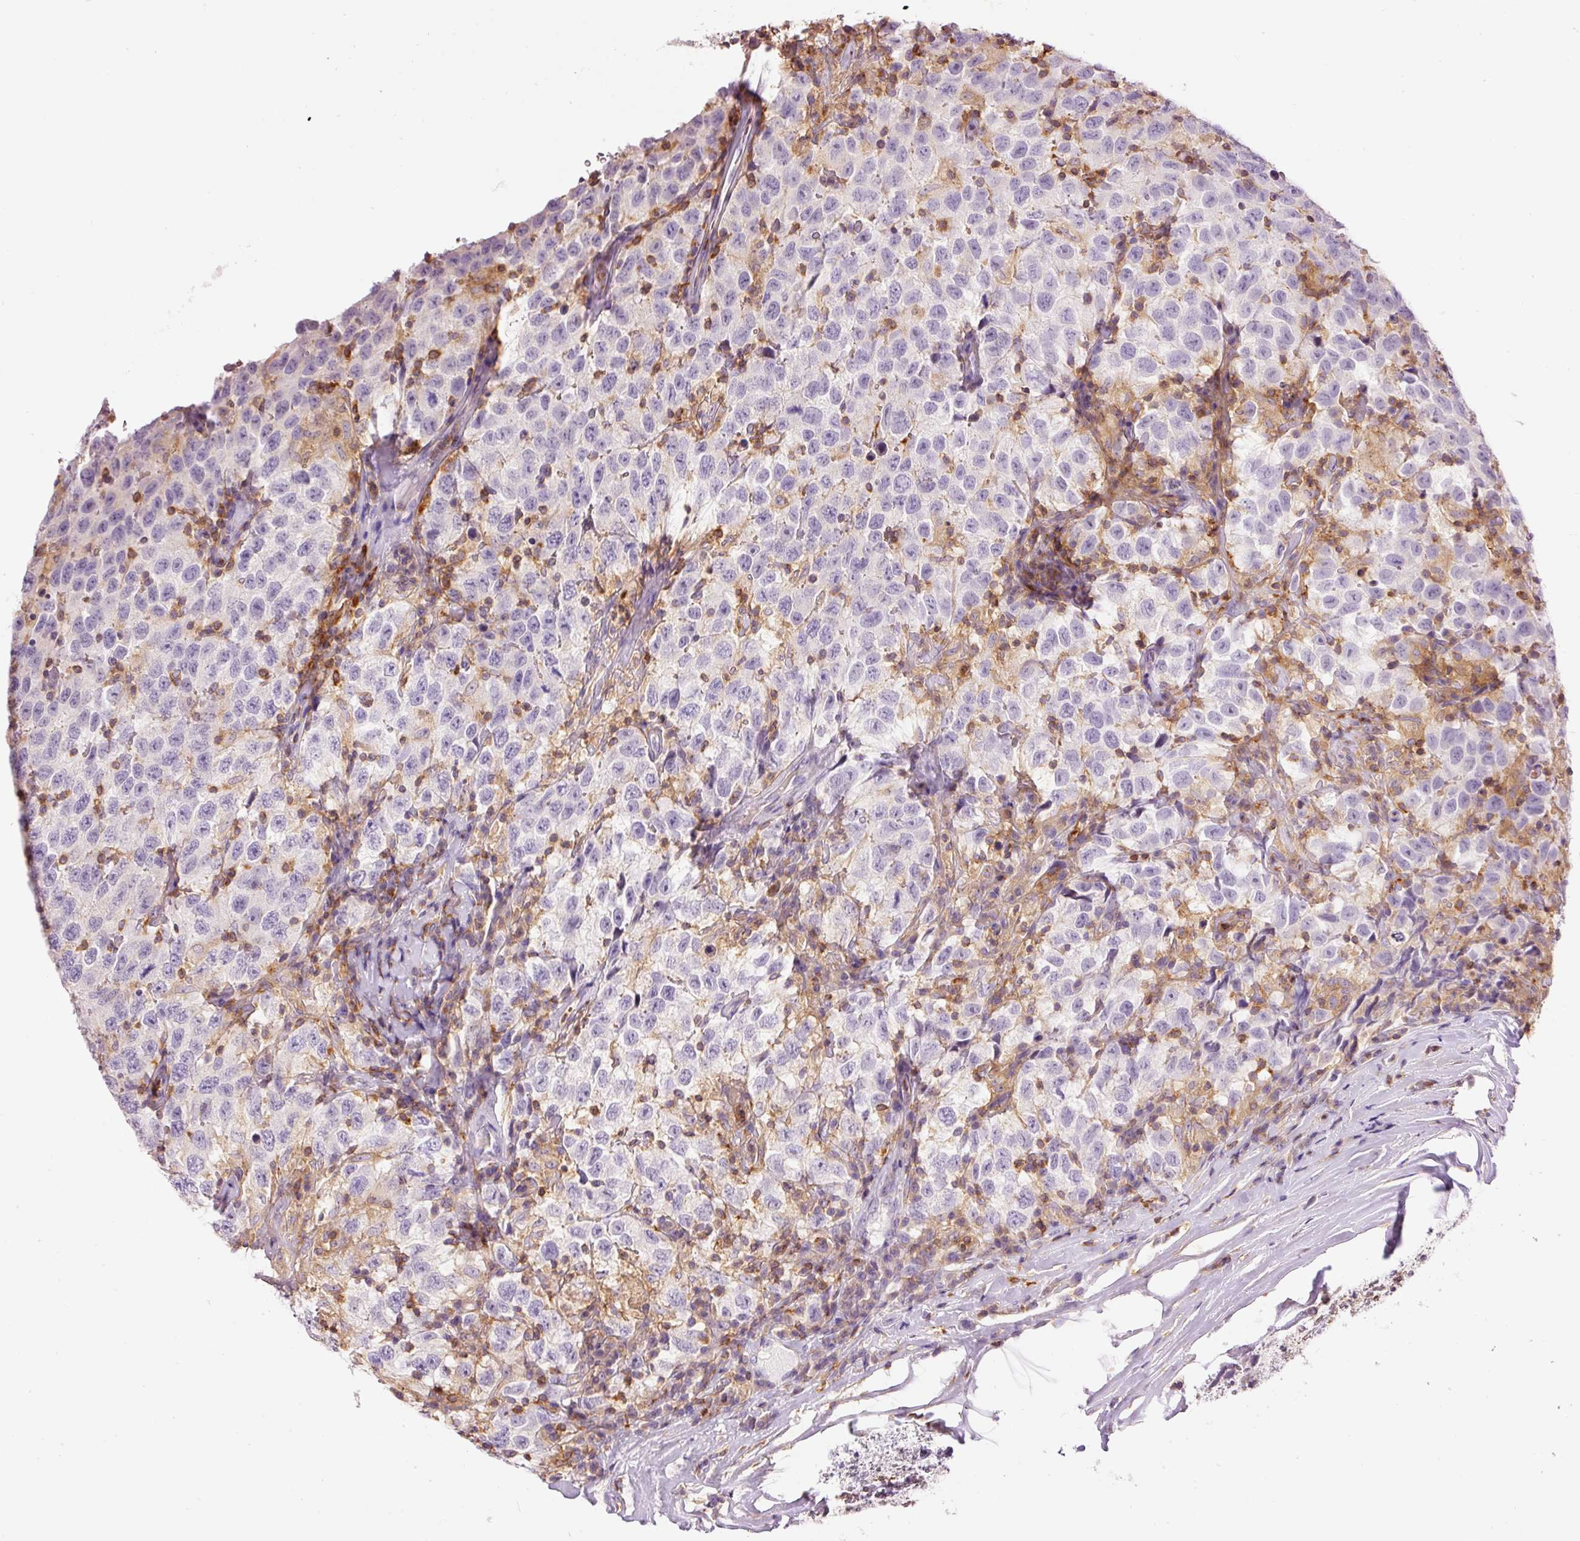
{"staining": {"intensity": "negative", "quantity": "none", "location": "none"}, "tissue": "testis cancer", "cell_type": "Tumor cells", "image_type": "cancer", "snomed": [{"axis": "morphology", "description": "Seminoma, NOS"}, {"axis": "topography", "description": "Testis"}], "caption": "A photomicrograph of seminoma (testis) stained for a protein displays no brown staining in tumor cells.", "gene": "DOK6", "patient": {"sex": "male", "age": 41}}